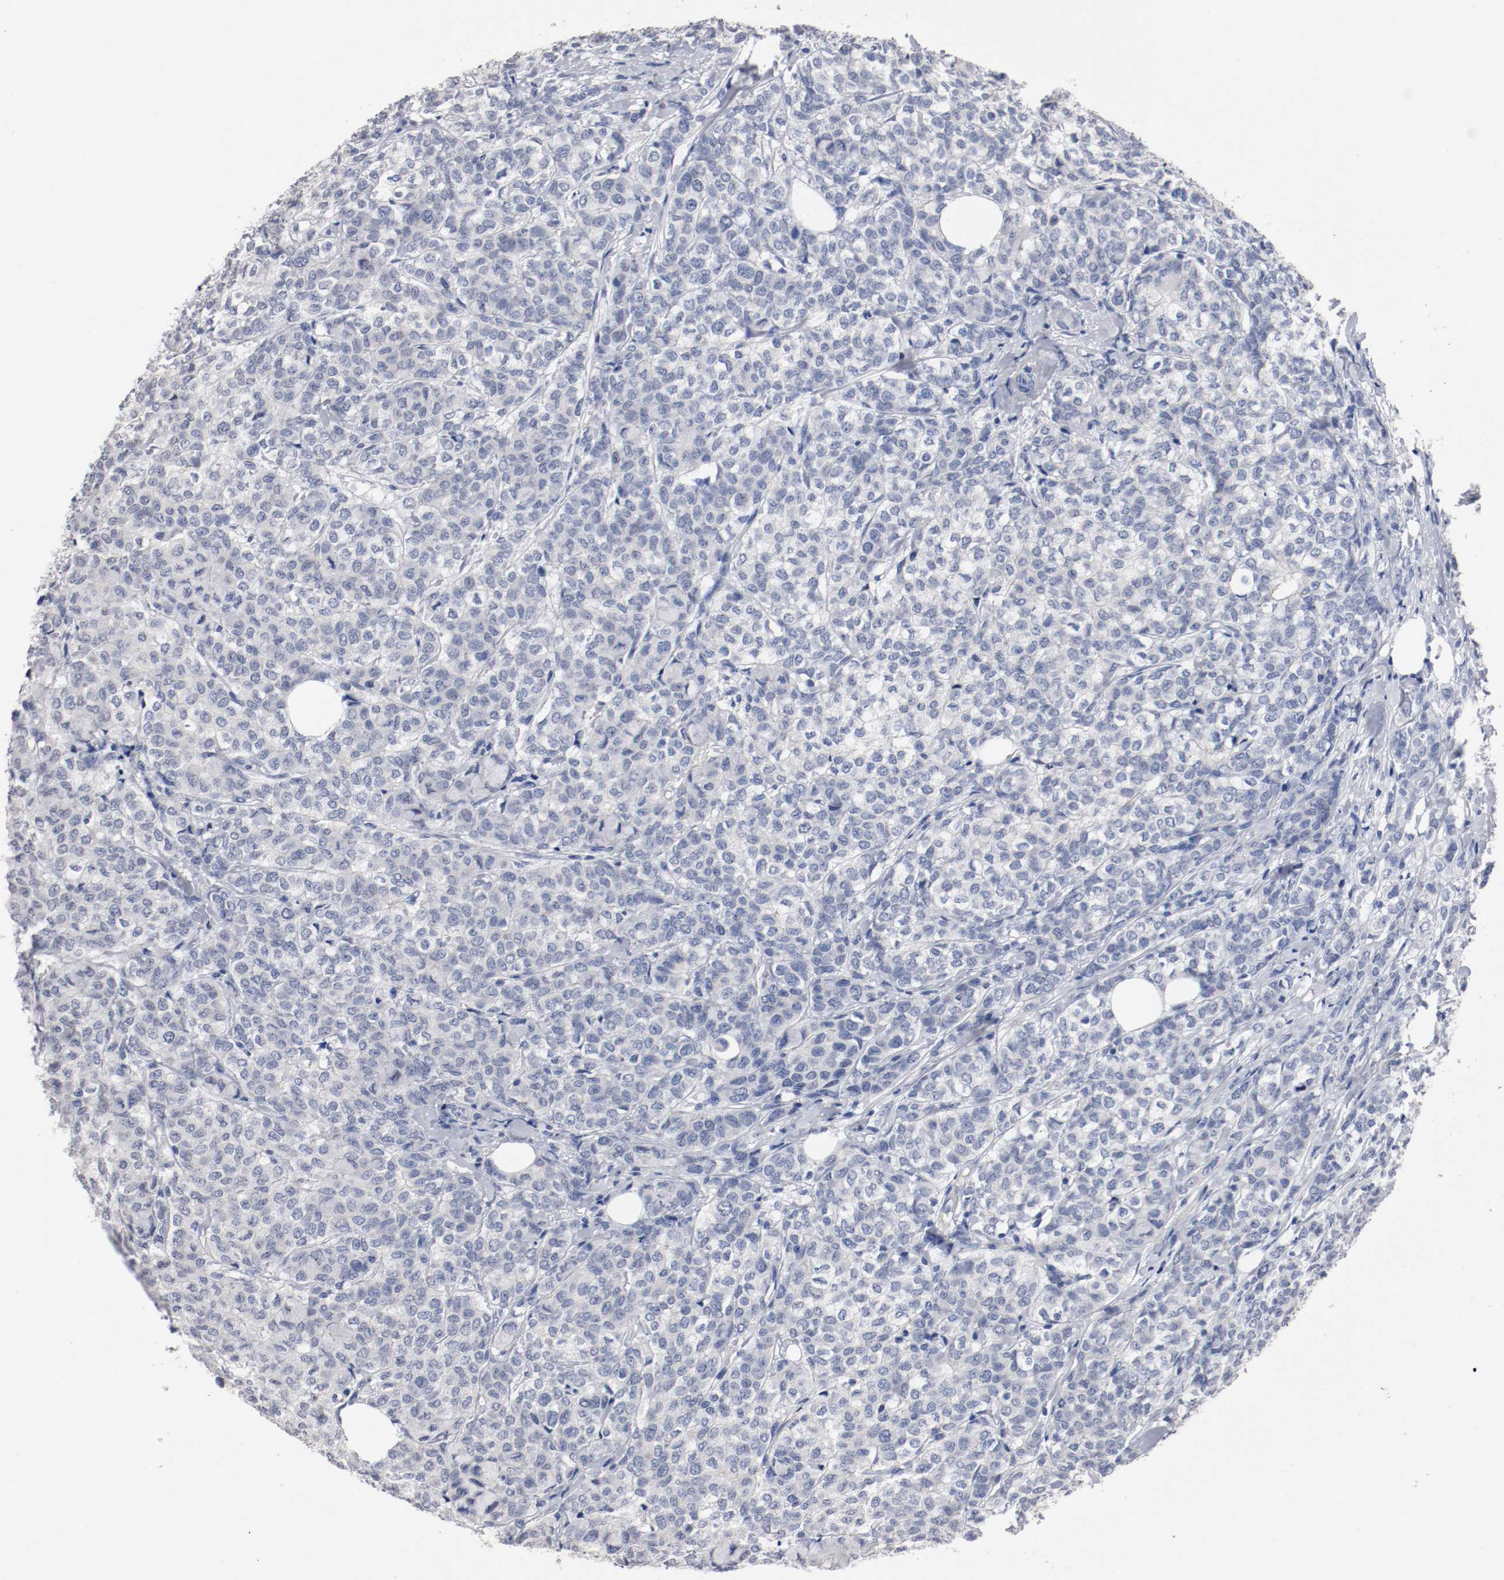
{"staining": {"intensity": "negative", "quantity": "none", "location": "none"}, "tissue": "breast cancer", "cell_type": "Tumor cells", "image_type": "cancer", "snomed": [{"axis": "morphology", "description": "Lobular carcinoma"}, {"axis": "topography", "description": "Breast"}], "caption": "A histopathology image of human breast cancer (lobular carcinoma) is negative for staining in tumor cells.", "gene": "TNC", "patient": {"sex": "female", "age": 60}}